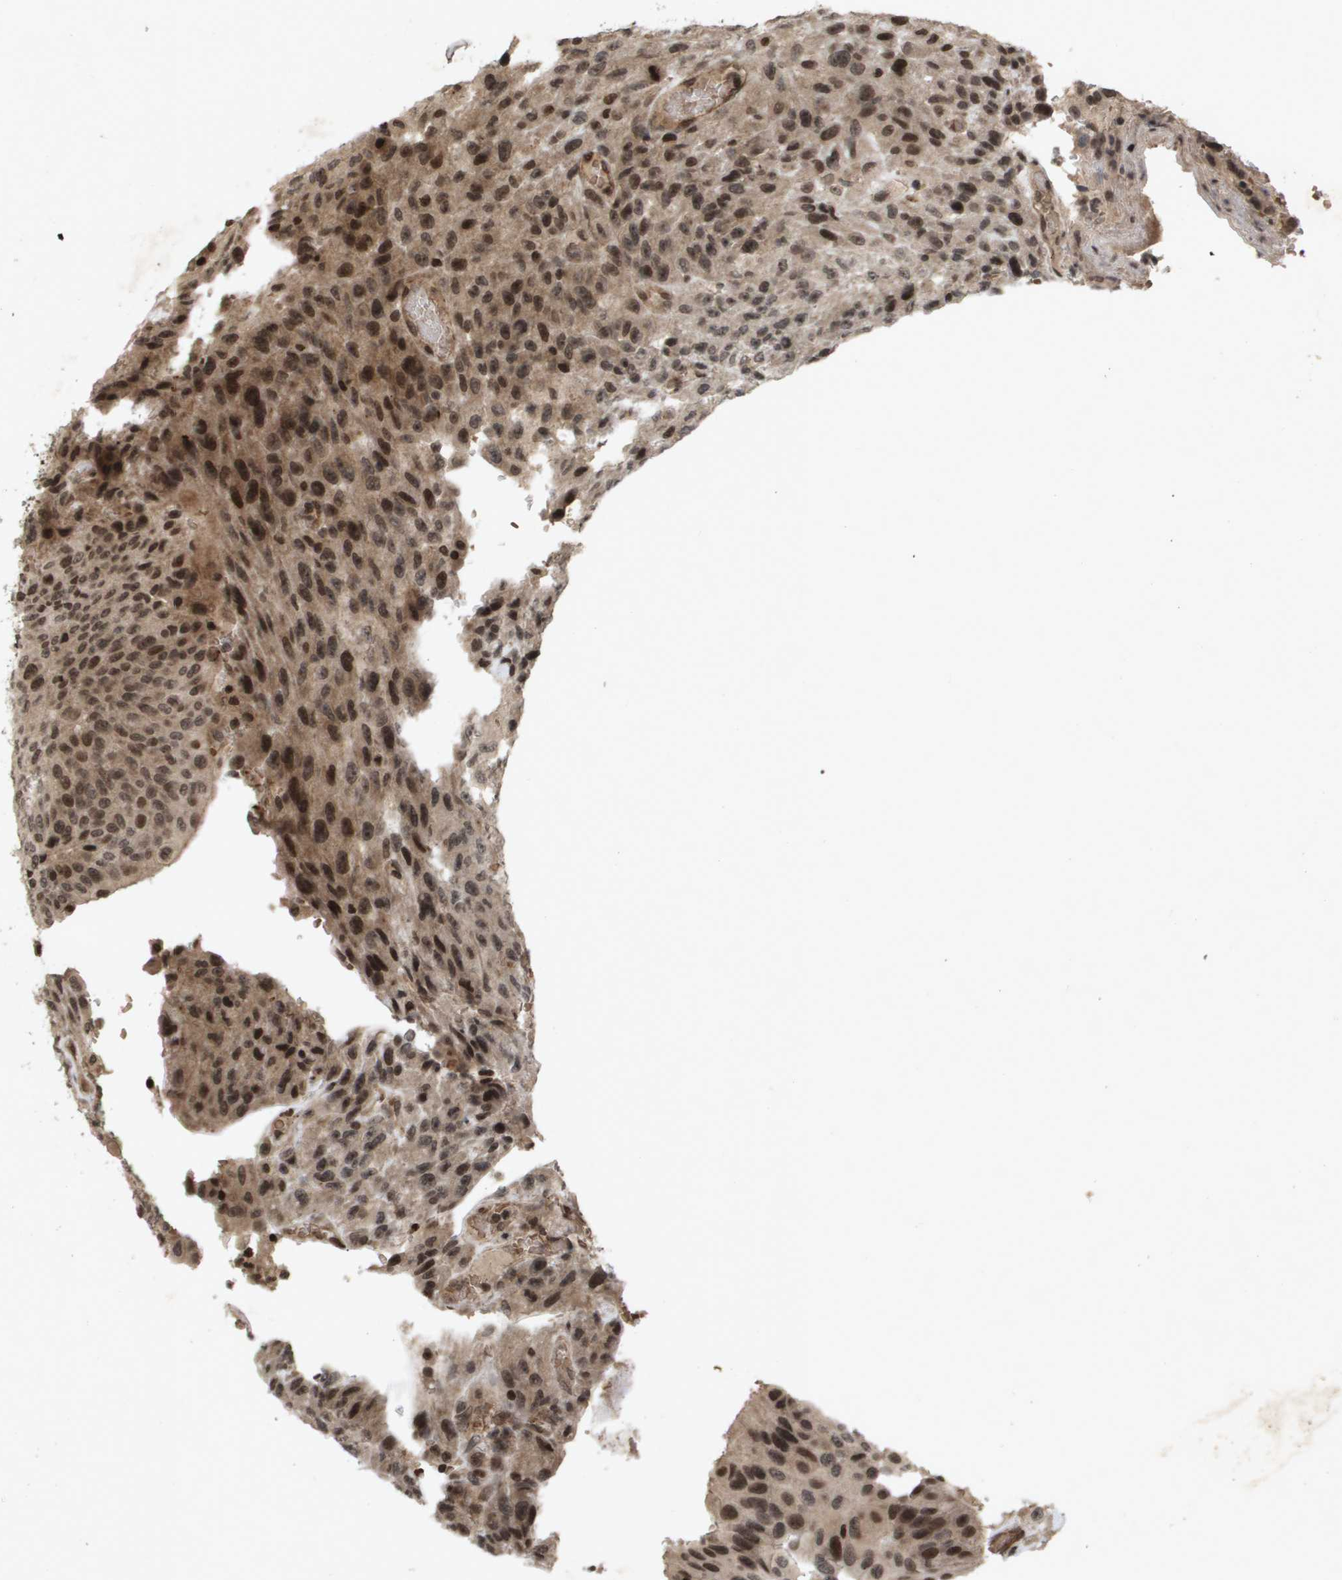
{"staining": {"intensity": "moderate", "quantity": ">75%", "location": "cytoplasmic/membranous,nuclear"}, "tissue": "urothelial cancer", "cell_type": "Tumor cells", "image_type": "cancer", "snomed": [{"axis": "morphology", "description": "Urothelial carcinoma, High grade"}, {"axis": "topography", "description": "Urinary bladder"}], "caption": "DAB (3,3'-diaminobenzidine) immunohistochemical staining of high-grade urothelial carcinoma reveals moderate cytoplasmic/membranous and nuclear protein expression in about >75% of tumor cells. Immunohistochemistry (ihc) stains the protein of interest in brown and the nuclei are stained blue.", "gene": "HSPA6", "patient": {"sex": "male", "age": 66}}